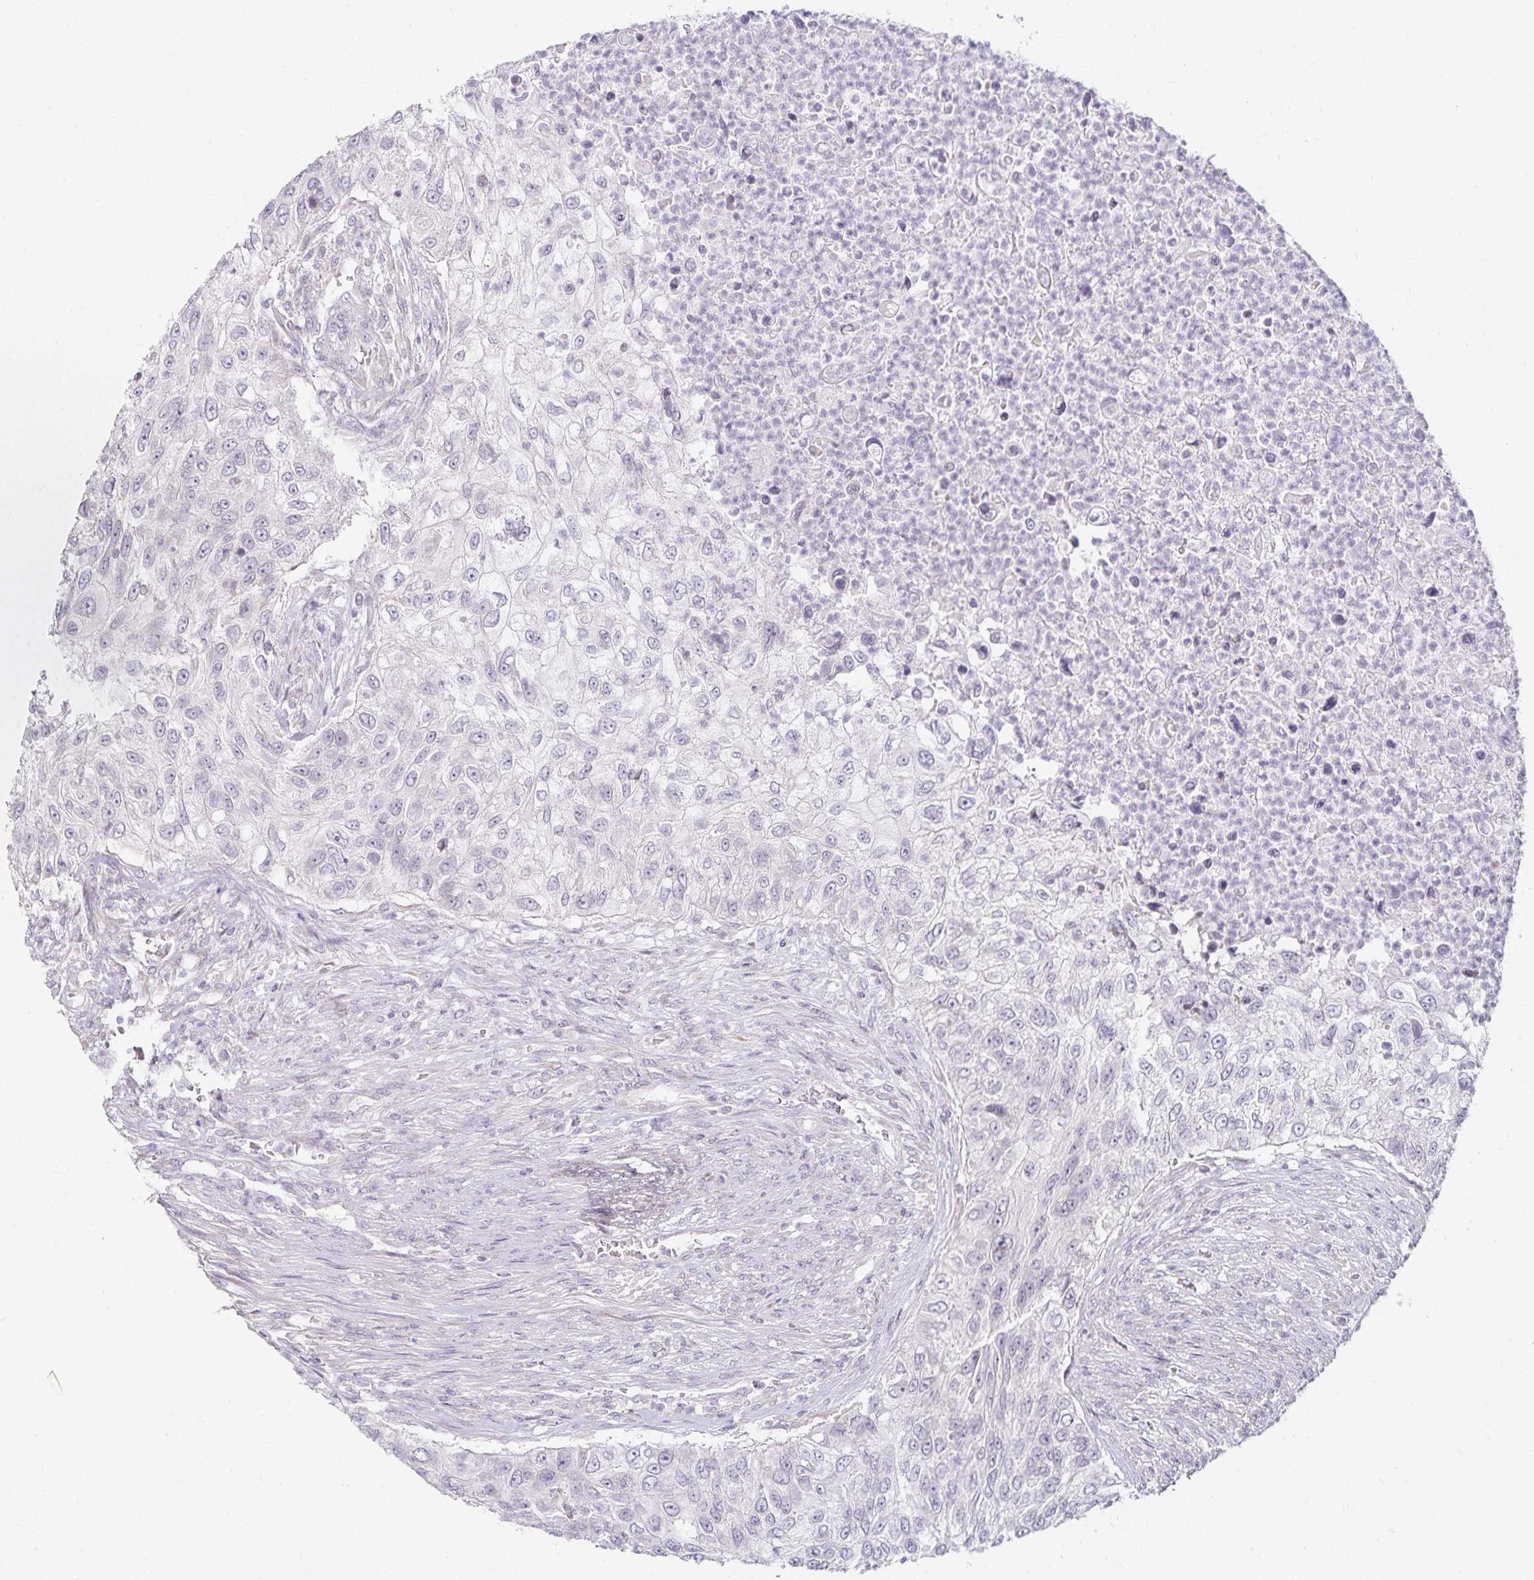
{"staining": {"intensity": "negative", "quantity": "none", "location": "none"}, "tissue": "urothelial cancer", "cell_type": "Tumor cells", "image_type": "cancer", "snomed": [{"axis": "morphology", "description": "Urothelial carcinoma, High grade"}, {"axis": "topography", "description": "Urinary bladder"}], "caption": "High power microscopy image of an immunohistochemistry (IHC) photomicrograph of urothelial cancer, revealing no significant expression in tumor cells.", "gene": "GP2", "patient": {"sex": "female", "age": 60}}